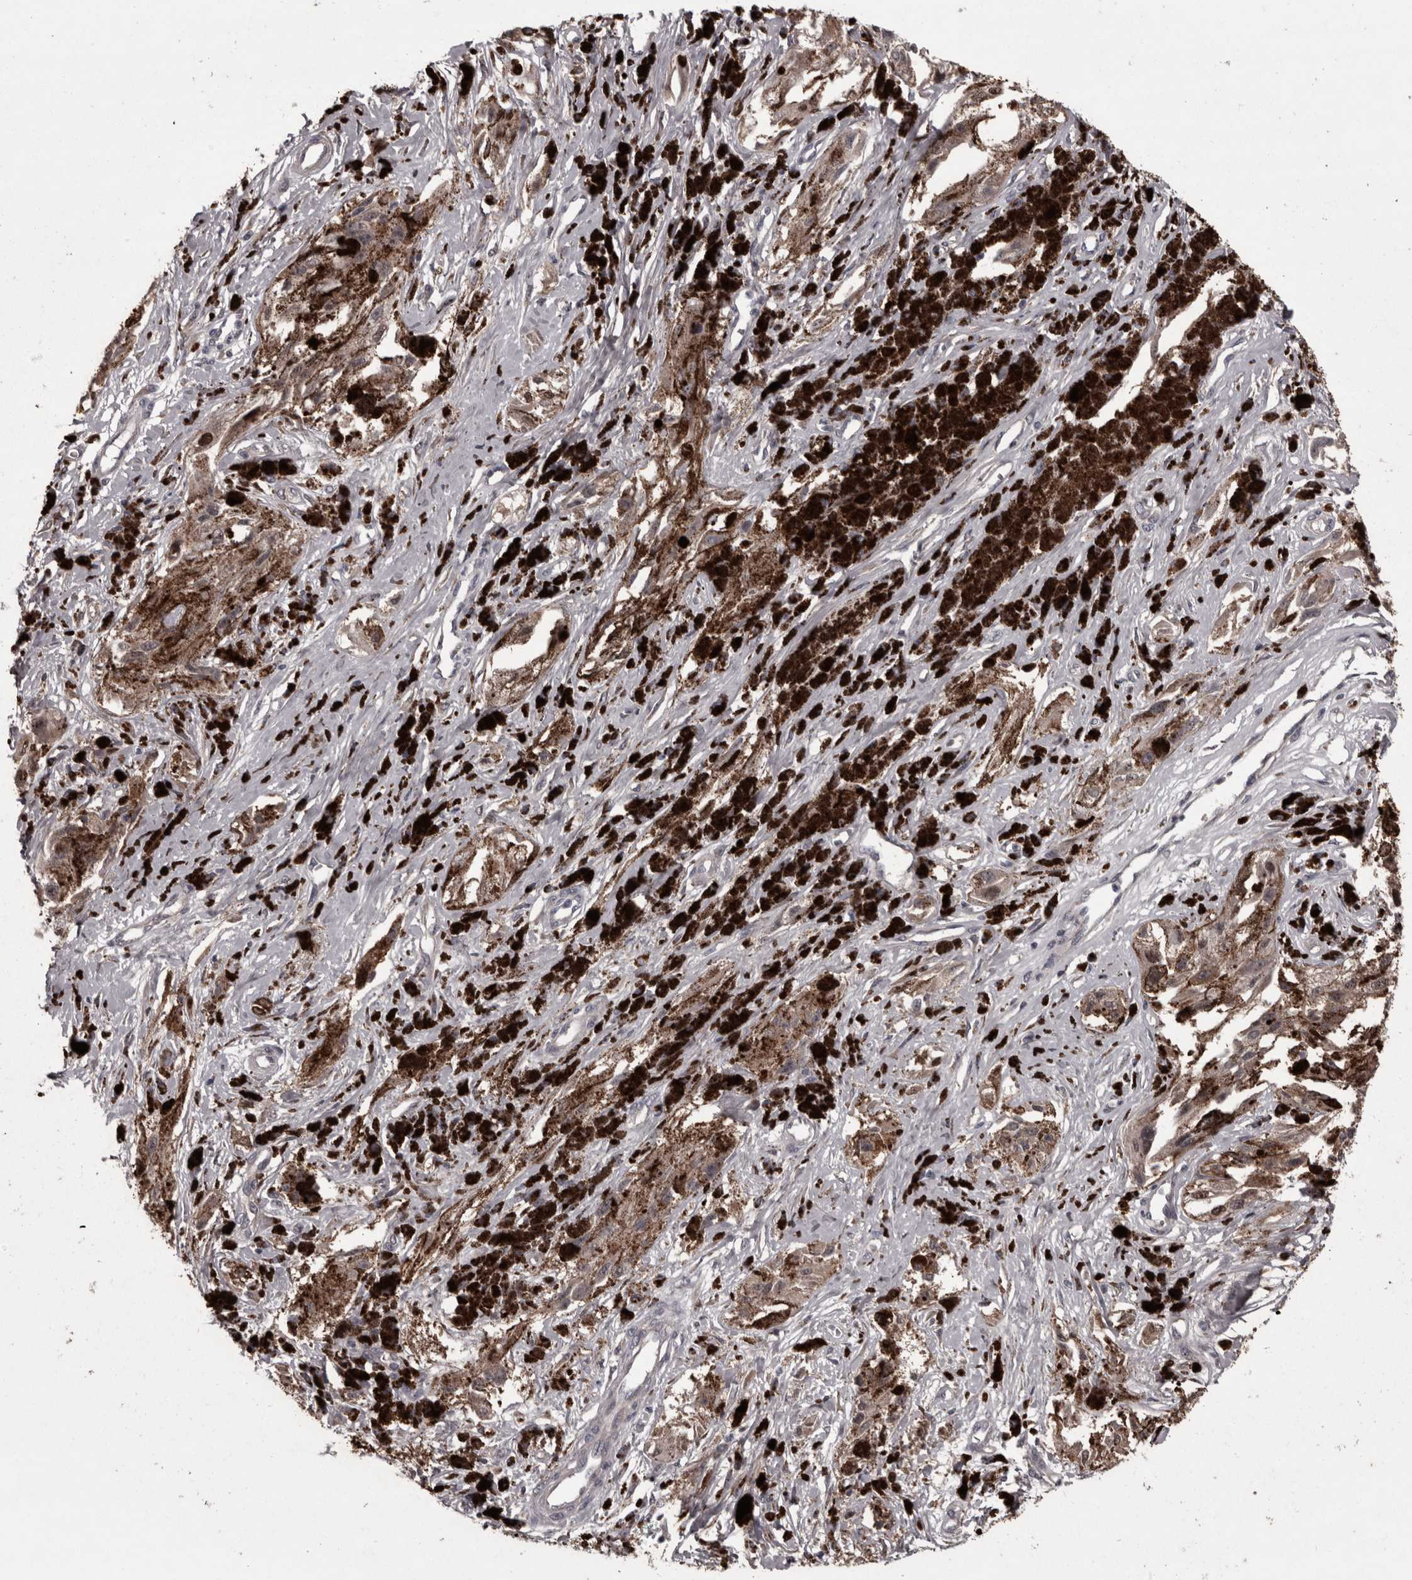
{"staining": {"intensity": "weak", "quantity": ">75%", "location": "cytoplasmic/membranous"}, "tissue": "melanoma", "cell_type": "Tumor cells", "image_type": "cancer", "snomed": [{"axis": "morphology", "description": "Malignant melanoma, NOS"}, {"axis": "topography", "description": "Skin"}], "caption": "Melanoma stained for a protein (brown) shows weak cytoplasmic/membranous positive positivity in about >75% of tumor cells.", "gene": "PCDH17", "patient": {"sex": "male", "age": 88}}